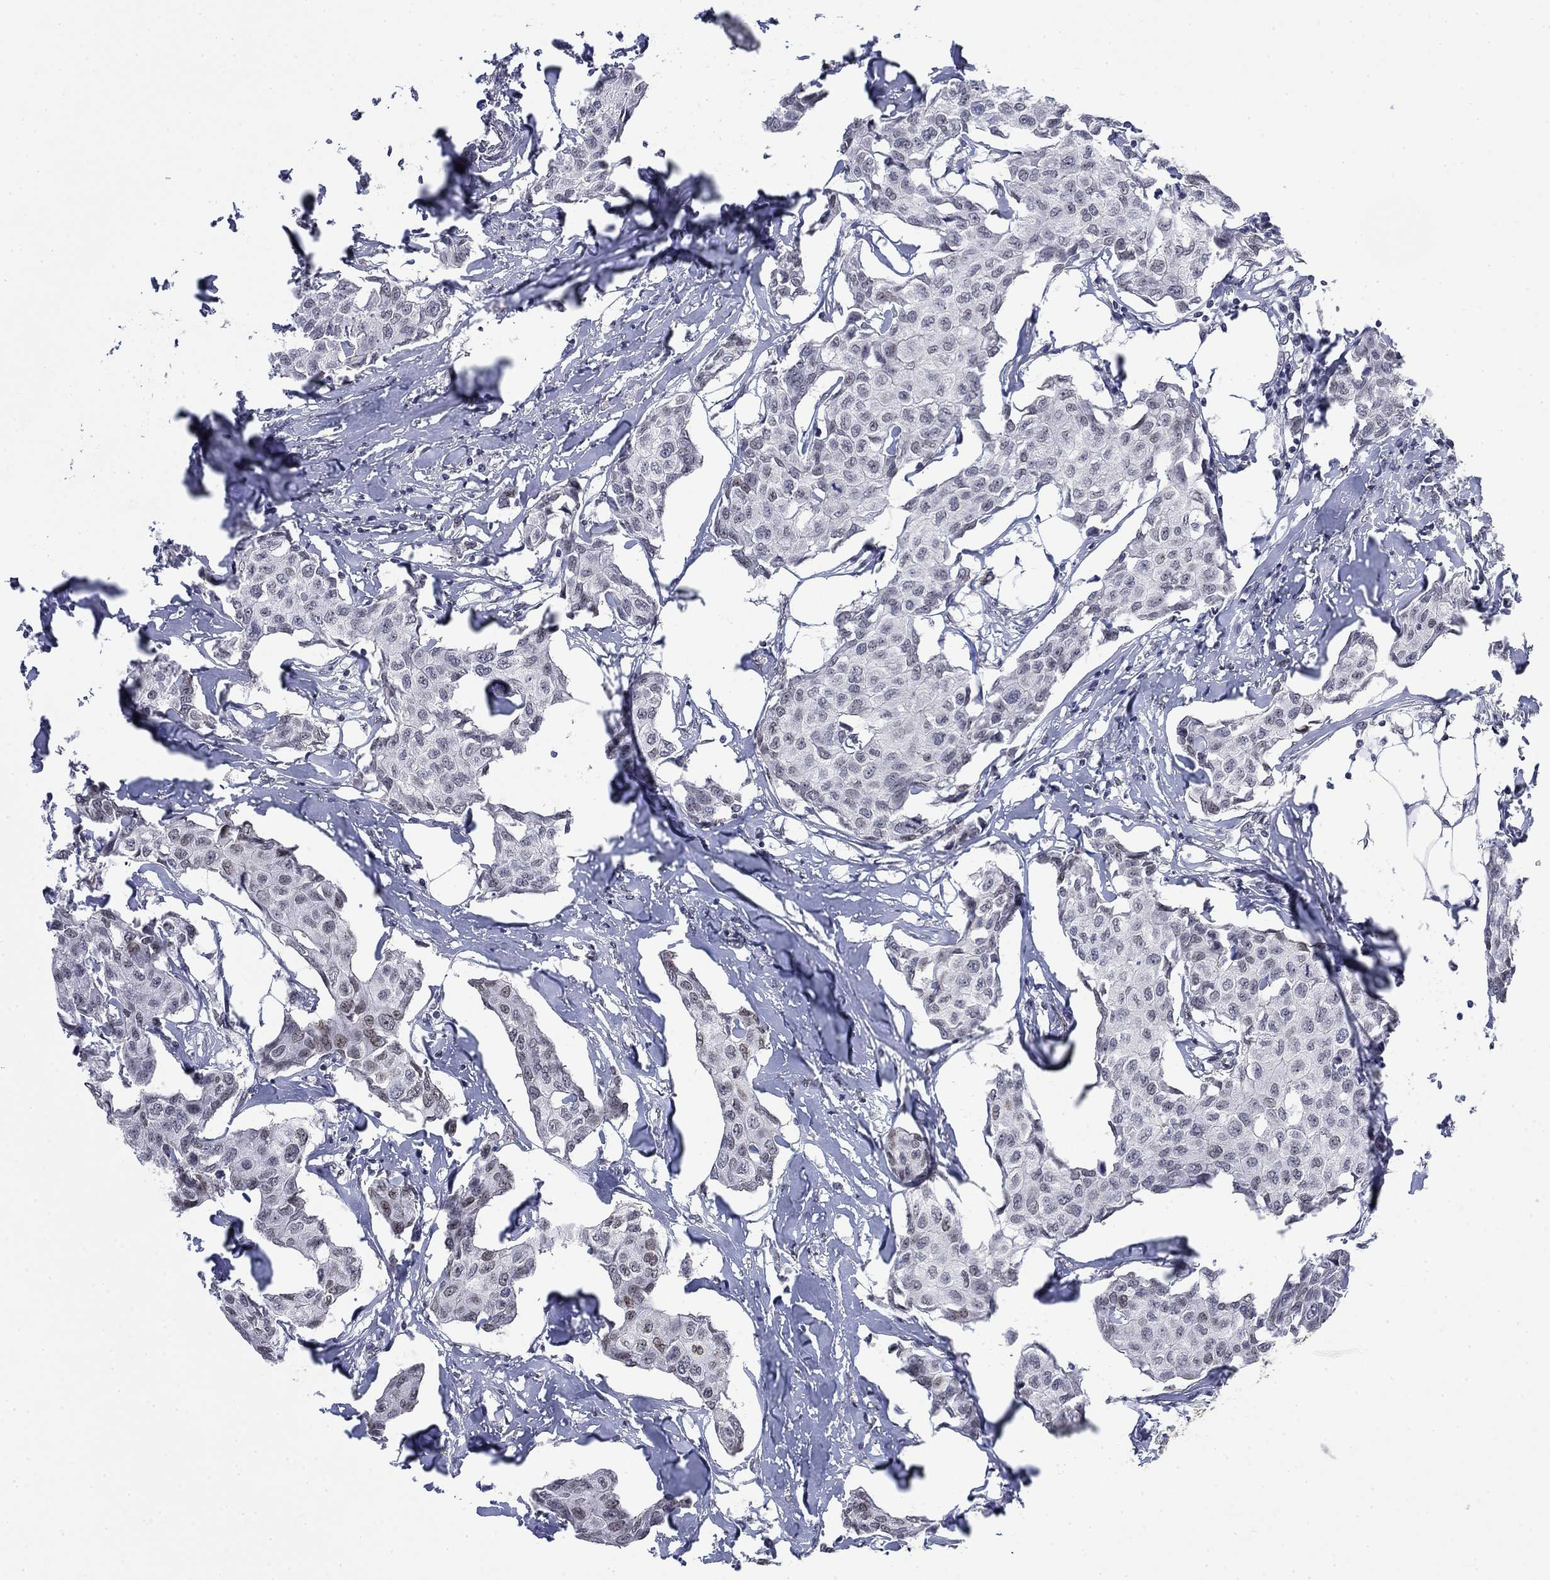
{"staining": {"intensity": "moderate", "quantity": "<25%", "location": "cytoplasmic/membranous,nuclear"}, "tissue": "breast cancer", "cell_type": "Tumor cells", "image_type": "cancer", "snomed": [{"axis": "morphology", "description": "Duct carcinoma"}, {"axis": "topography", "description": "Breast"}], "caption": "Immunohistochemical staining of infiltrating ductal carcinoma (breast) shows low levels of moderate cytoplasmic/membranous and nuclear positivity in about <25% of tumor cells.", "gene": "TOR1AIP1", "patient": {"sex": "female", "age": 80}}